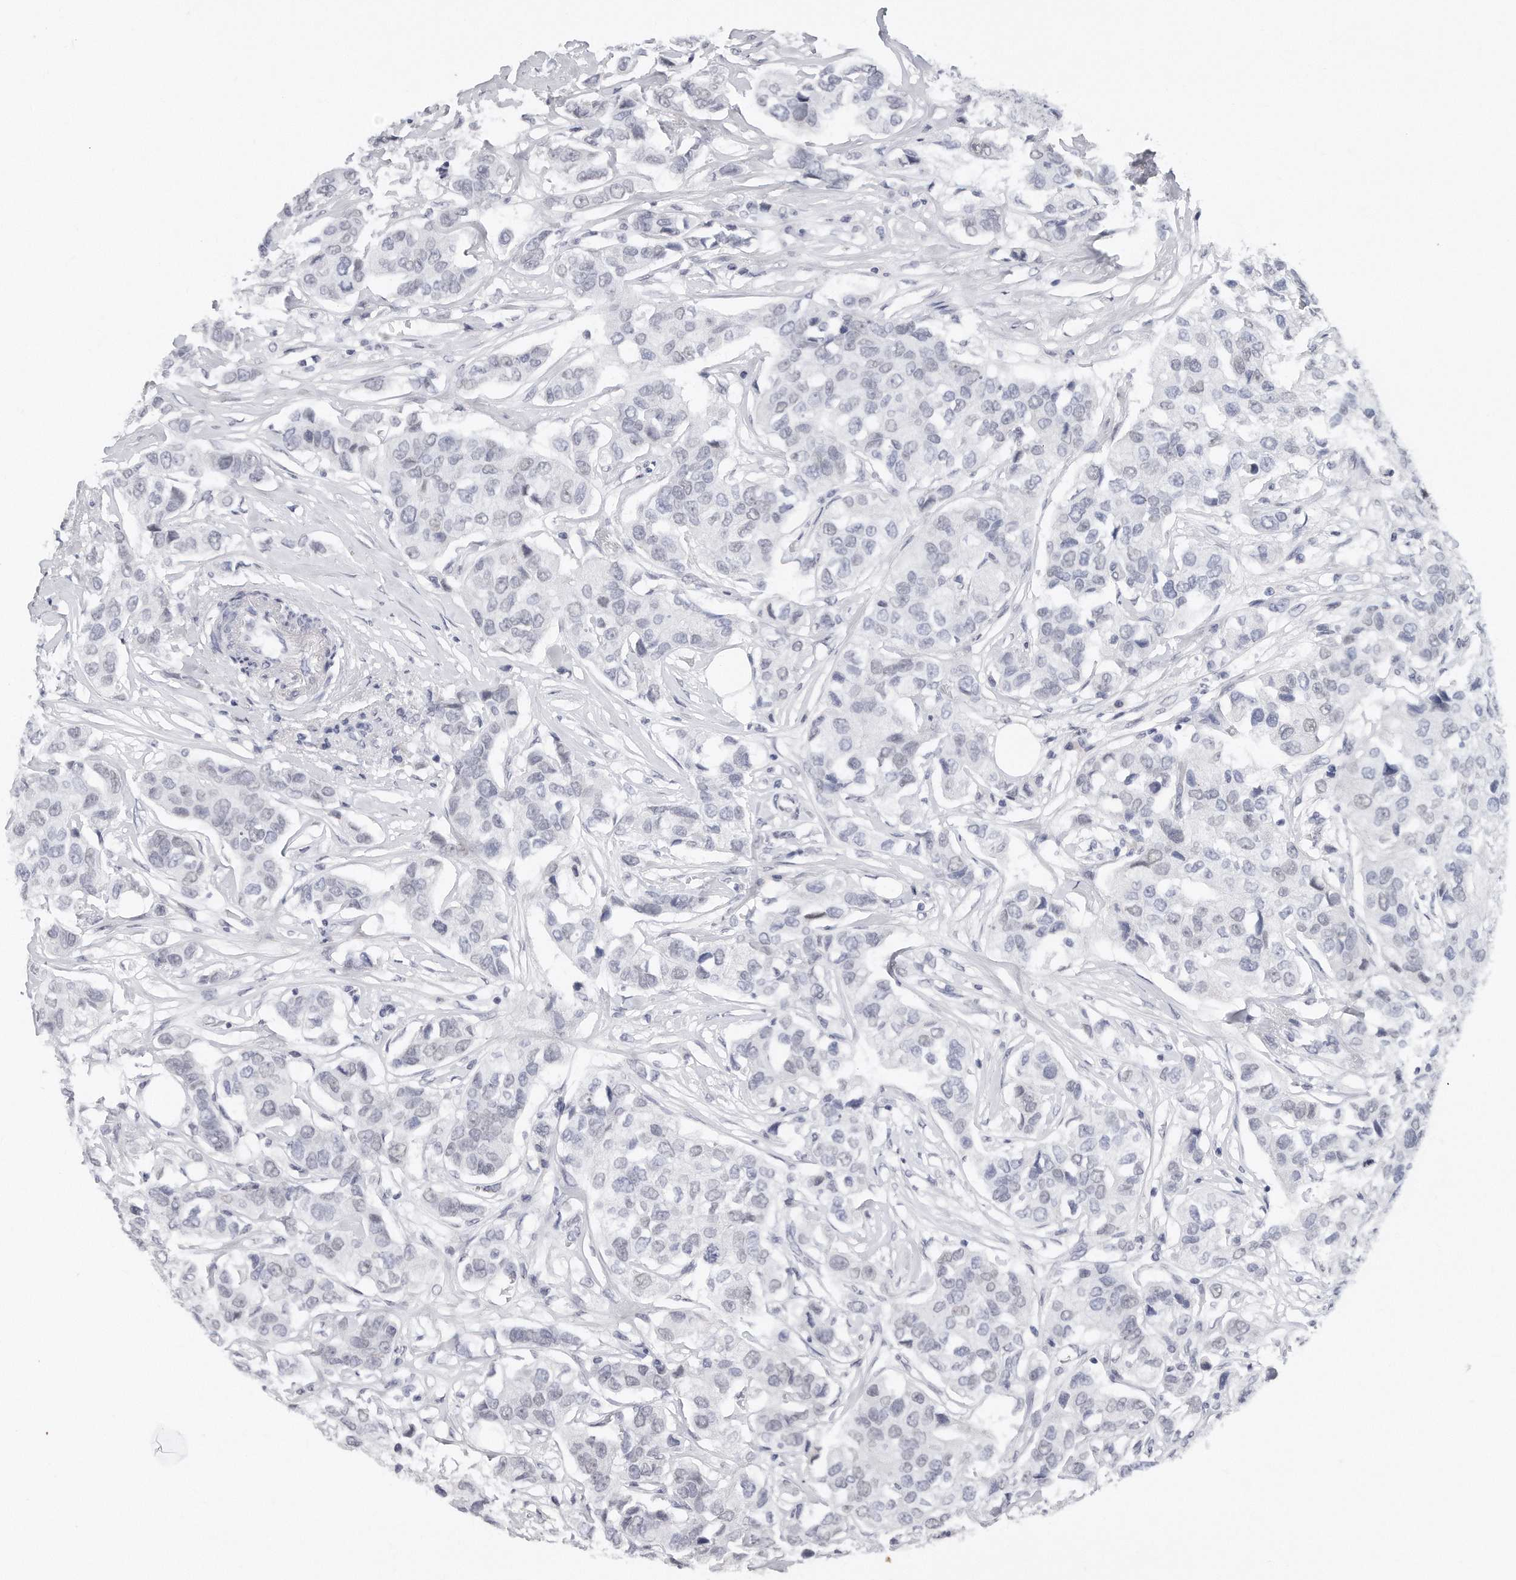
{"staining": {"intensity": "weak", "quantity": "25%-75%", "location": "nuclear"}, "tissue": "breast cancer", "cell_type": "Tumor cells", "image_type": "cancer", "snomed": [{"axis": "morphology", "description": "Duct carcinoma"}, {"axis": "topography", "description": "Breast"}], "caption": "Brown immunohistochemical staining in breast intraductal carcinoma exhibits weak nuclear staining in approximately 25%-75% of tumor cells. (DAB IHC with brightfield microscopy, high magnification).", "gene": "CTBP2", "patient": {"sex": "female", "age": 80}}